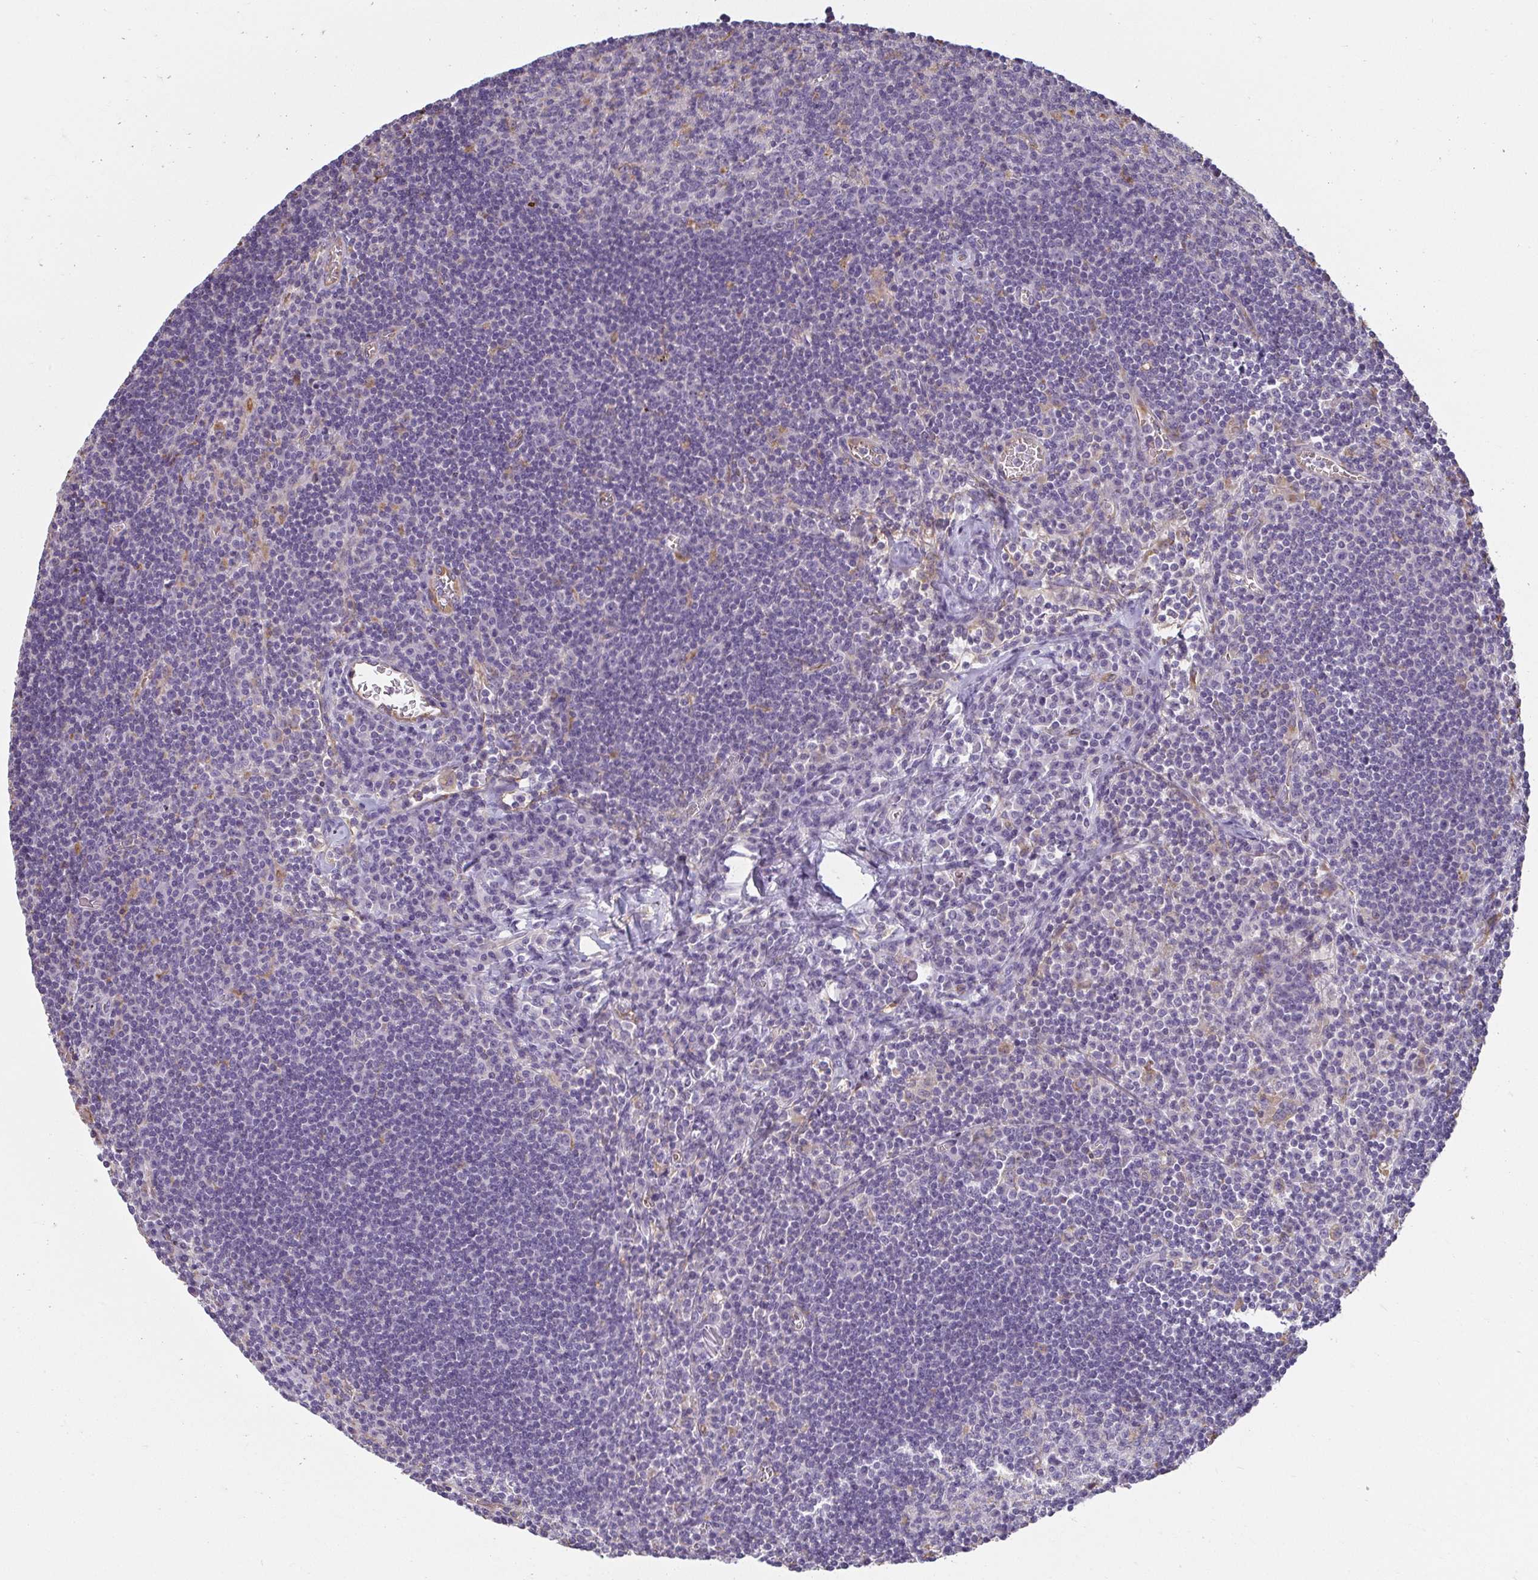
{"staining": {"intensity": "negative", "quantity": "none", "location": "none"}, "tissue": "lymph node", "cell_type": "Germinal center cells", "image_type": "normal", "snomed": [{"axis": "morphology", "description": "Normal tissue, NOS"}, {"axis": "topography", "description": "Lymph node"}], "caption": "DAB immunohistochemical staining of unremarkable lymph node reveals no significant expression in germinal center cells.", "gene": "PDE2A", "patient": {"sex": "male", "age": 67}}